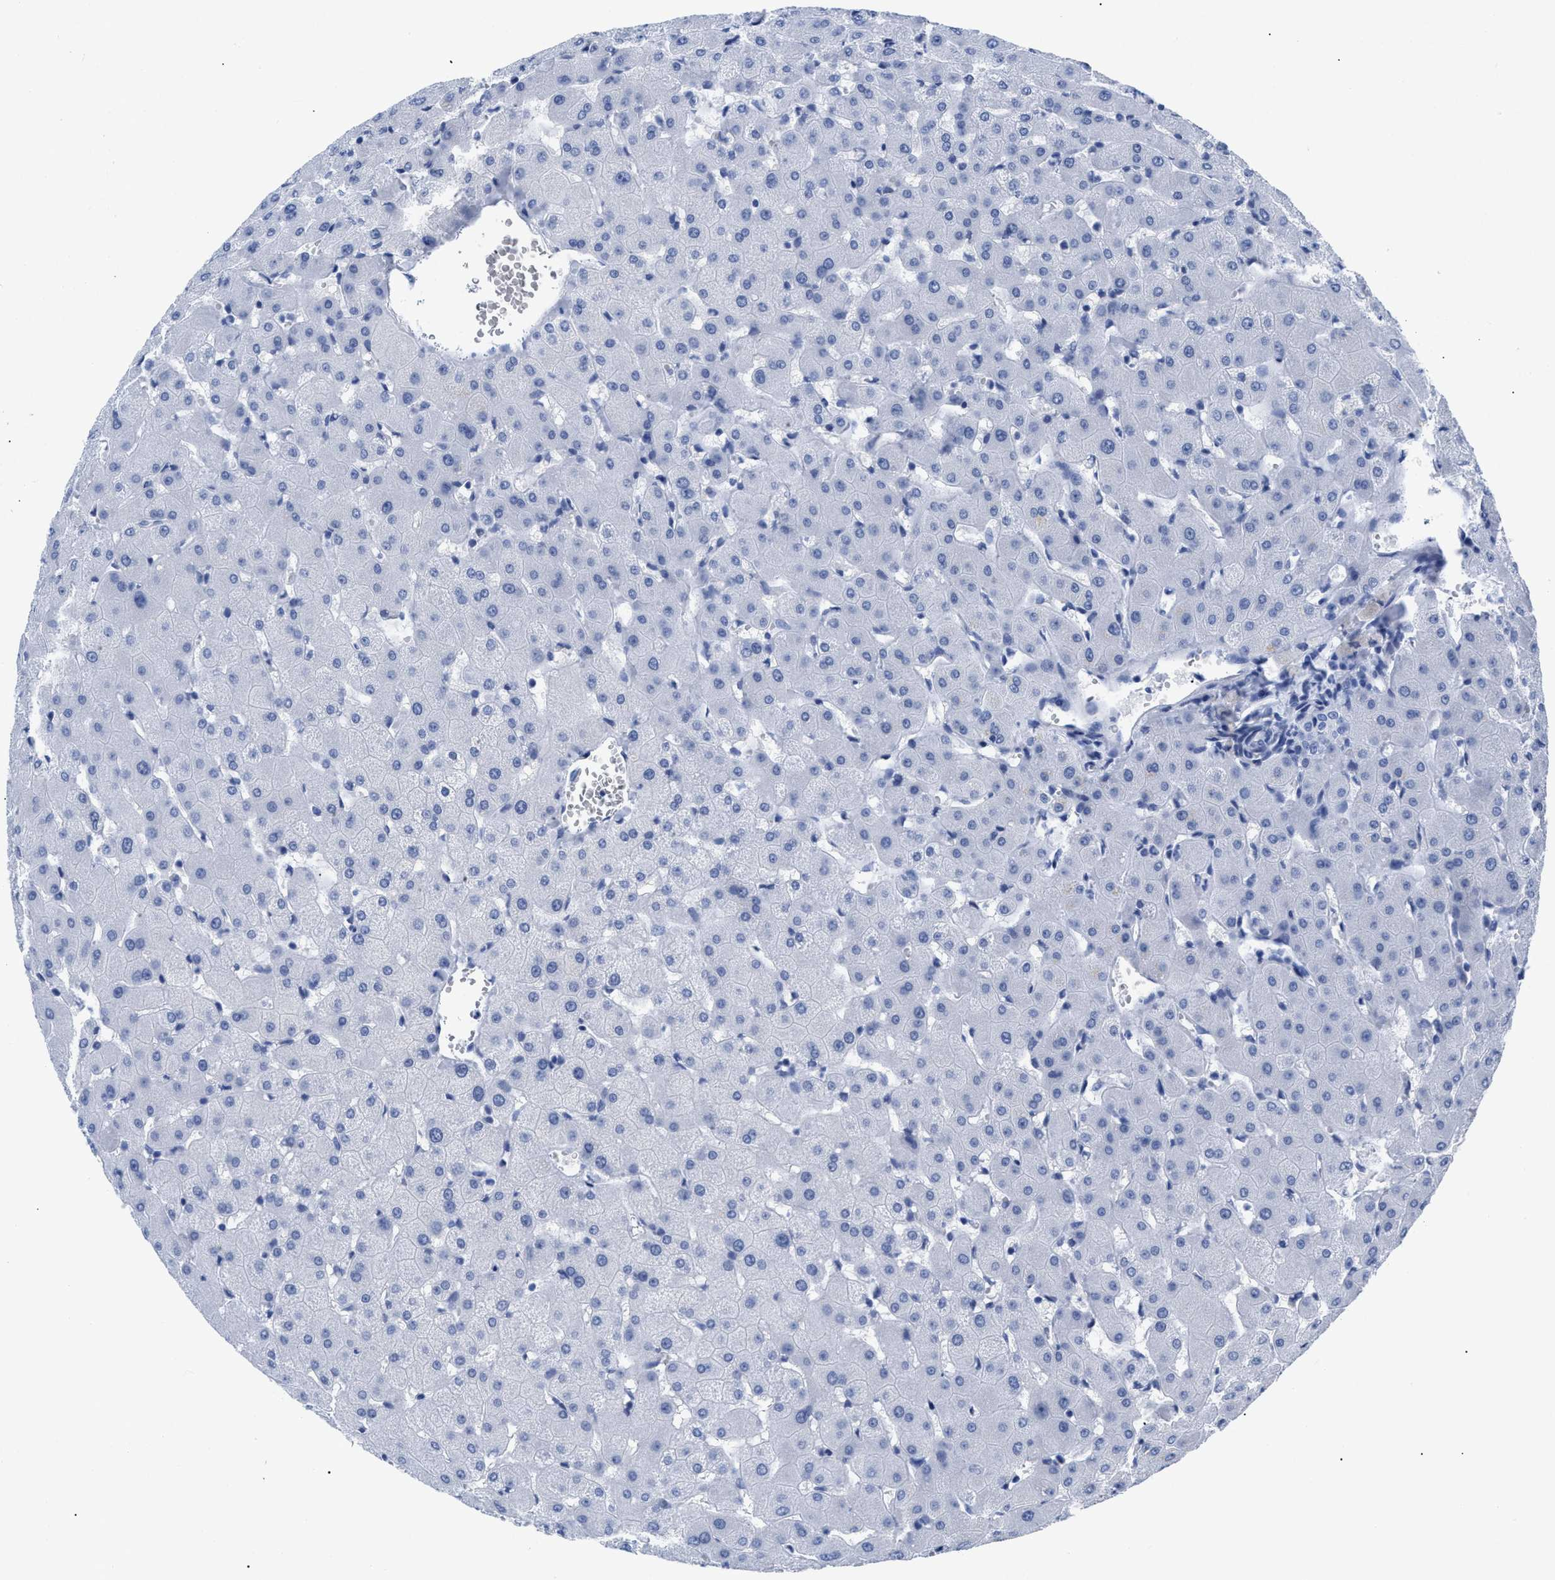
{"staining": {"intensity": "negative", "quantity": "none", "location": "none"}, "tissue": "liver", "cell_type": "Cholangiocytes", "image_type": "normal", "snomed": [{"axis": "morphology", "description": "Normal tissue, NOS"}, {"axis": "topography", "description": "Liver"}], "caption": "Photomicrograph shows no significant protein positivity in cholangiocytes of unremarkable liver. Nuclei are stained in blue.", "gene": "DUSP26", "patient": {"sex": "female", "age": 63}}